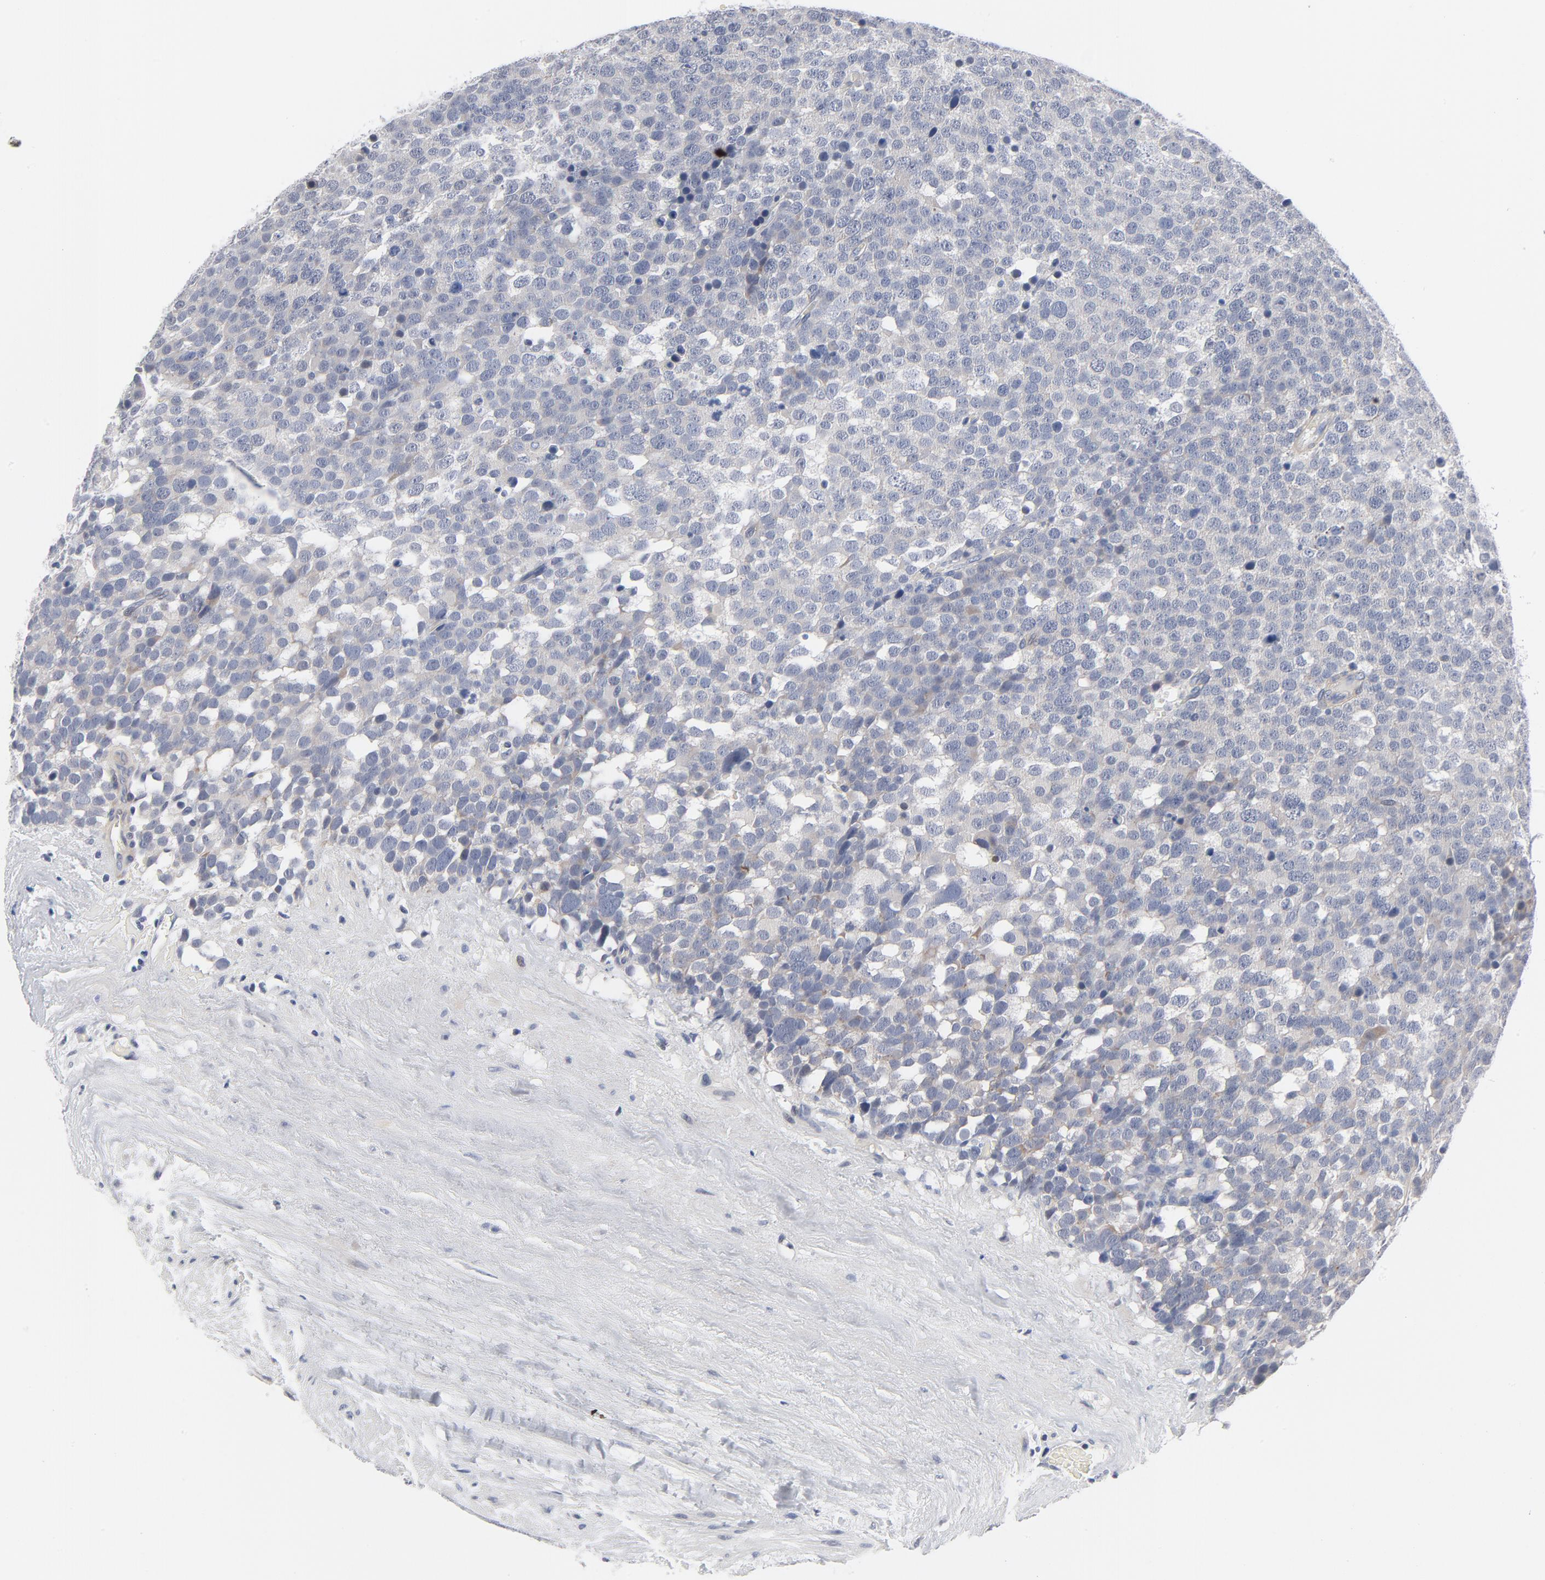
{"staining": {"intensity": "negative", "quantity": "none", "location": "none"}, "tissue": "testis cancer", "cell_type": "Tumor cells", "image_type": "cancer", "snomed": [{"axis": "morphology", "description": "Seminoma, NOS"}, {"axis": "topography", "description": "Testis"}], "caption": "DAB (3,3'-diaminobenzidine) immunohistochemical staining of human seminoma (testis) exhibits no significant staining in tumor cells.", "gene": "KCNK13", "patient": {"sex": "male", "age": 71}}